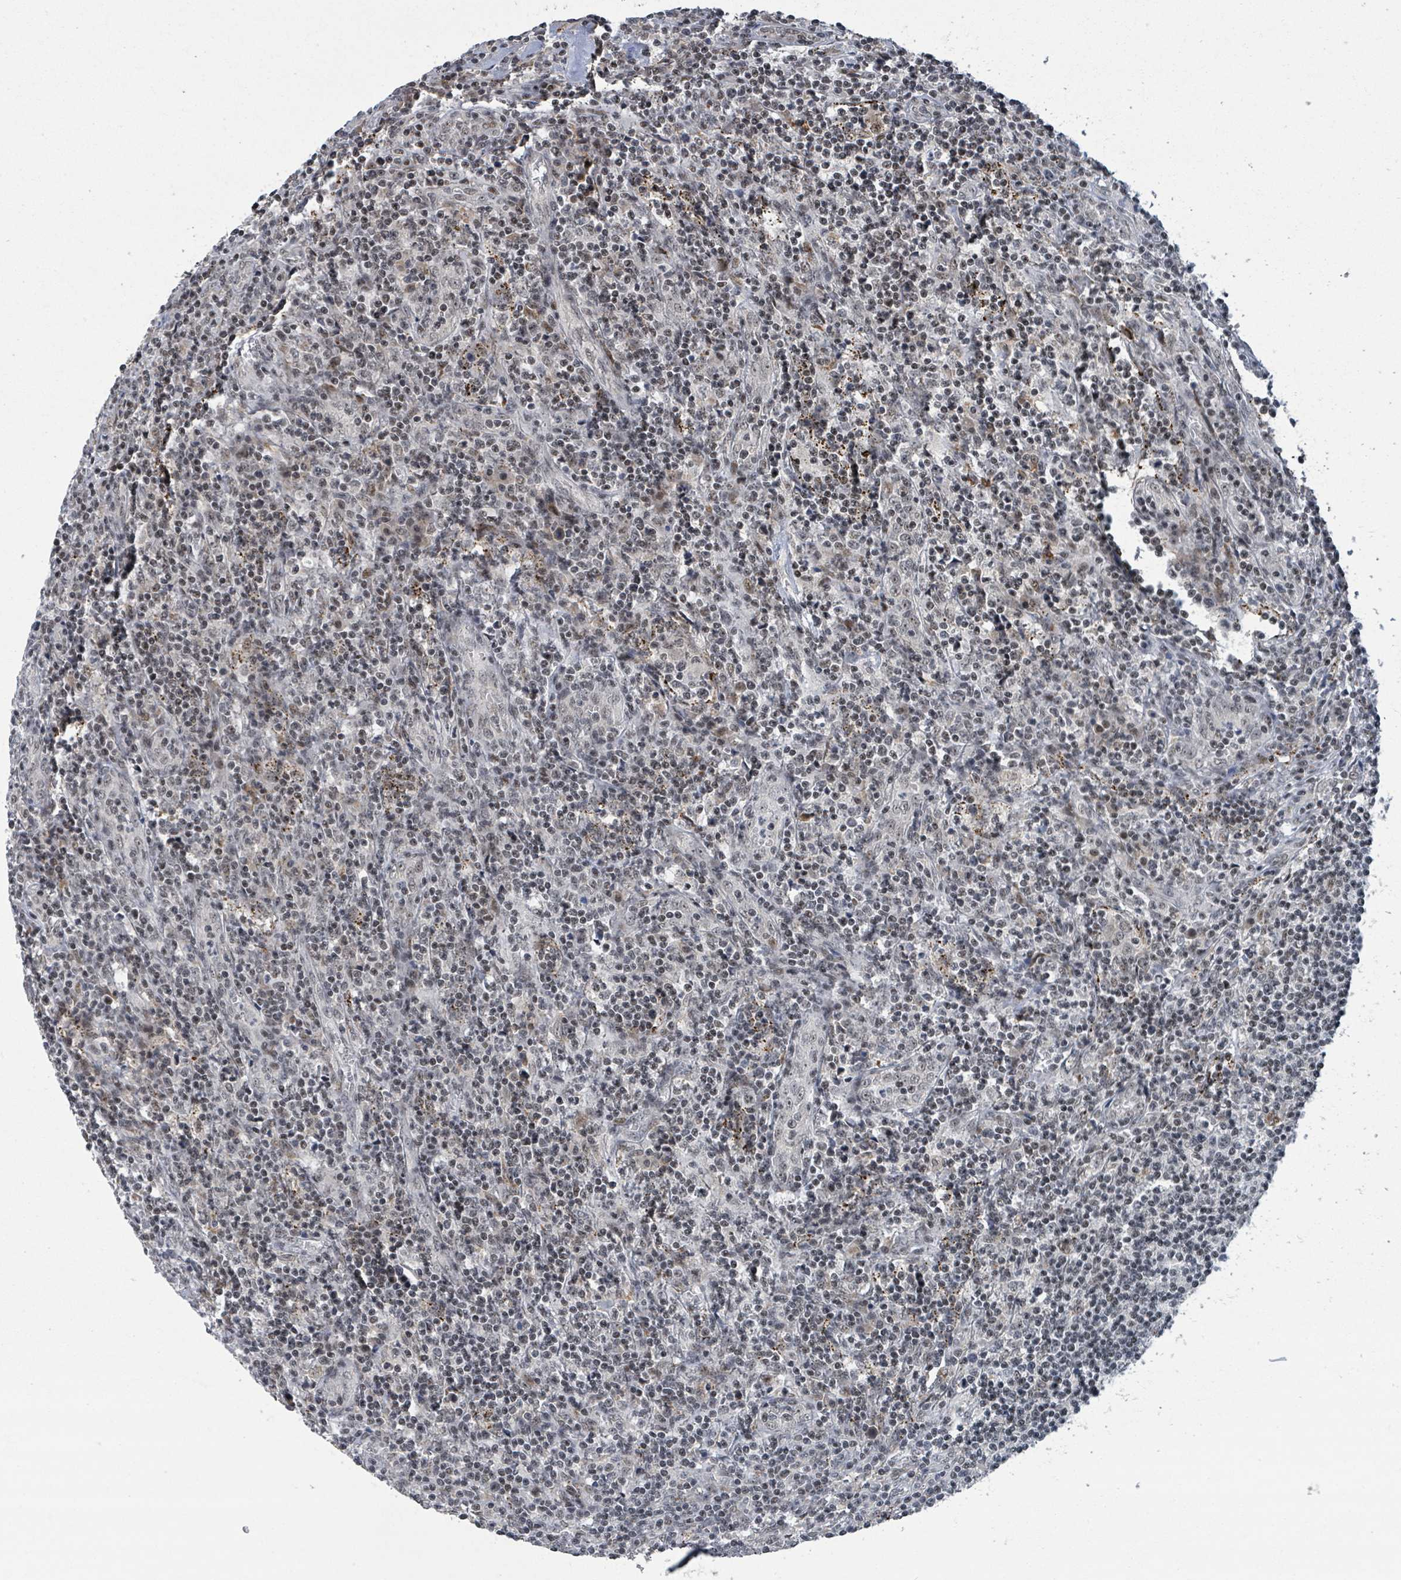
{"staining": {"intensity": "moderate", "quantity": "25%-75%", "location": "nuclear"}, "tissue": "lymphoma", "cell_type": "Tumor cells", "image_type": "cancer", "snomed": [{"axis": "morphology", "description": "Hodgkin's disease, NOS"}, {"axis": "topography", "description": "Lymph node"}], "caption": "Tumor cells reveal moderate nuclear staining in about 25%-75% of cells in Hodgkin's disease. The staining is performed using DAB (3,3'-diaminobenzidine) brown chromogen to label protein expression. The nuclei are counter-stained blue using hematoxylin.", "gene": "ZBTB14", "patient": {"sex": "male", "age": 83}}